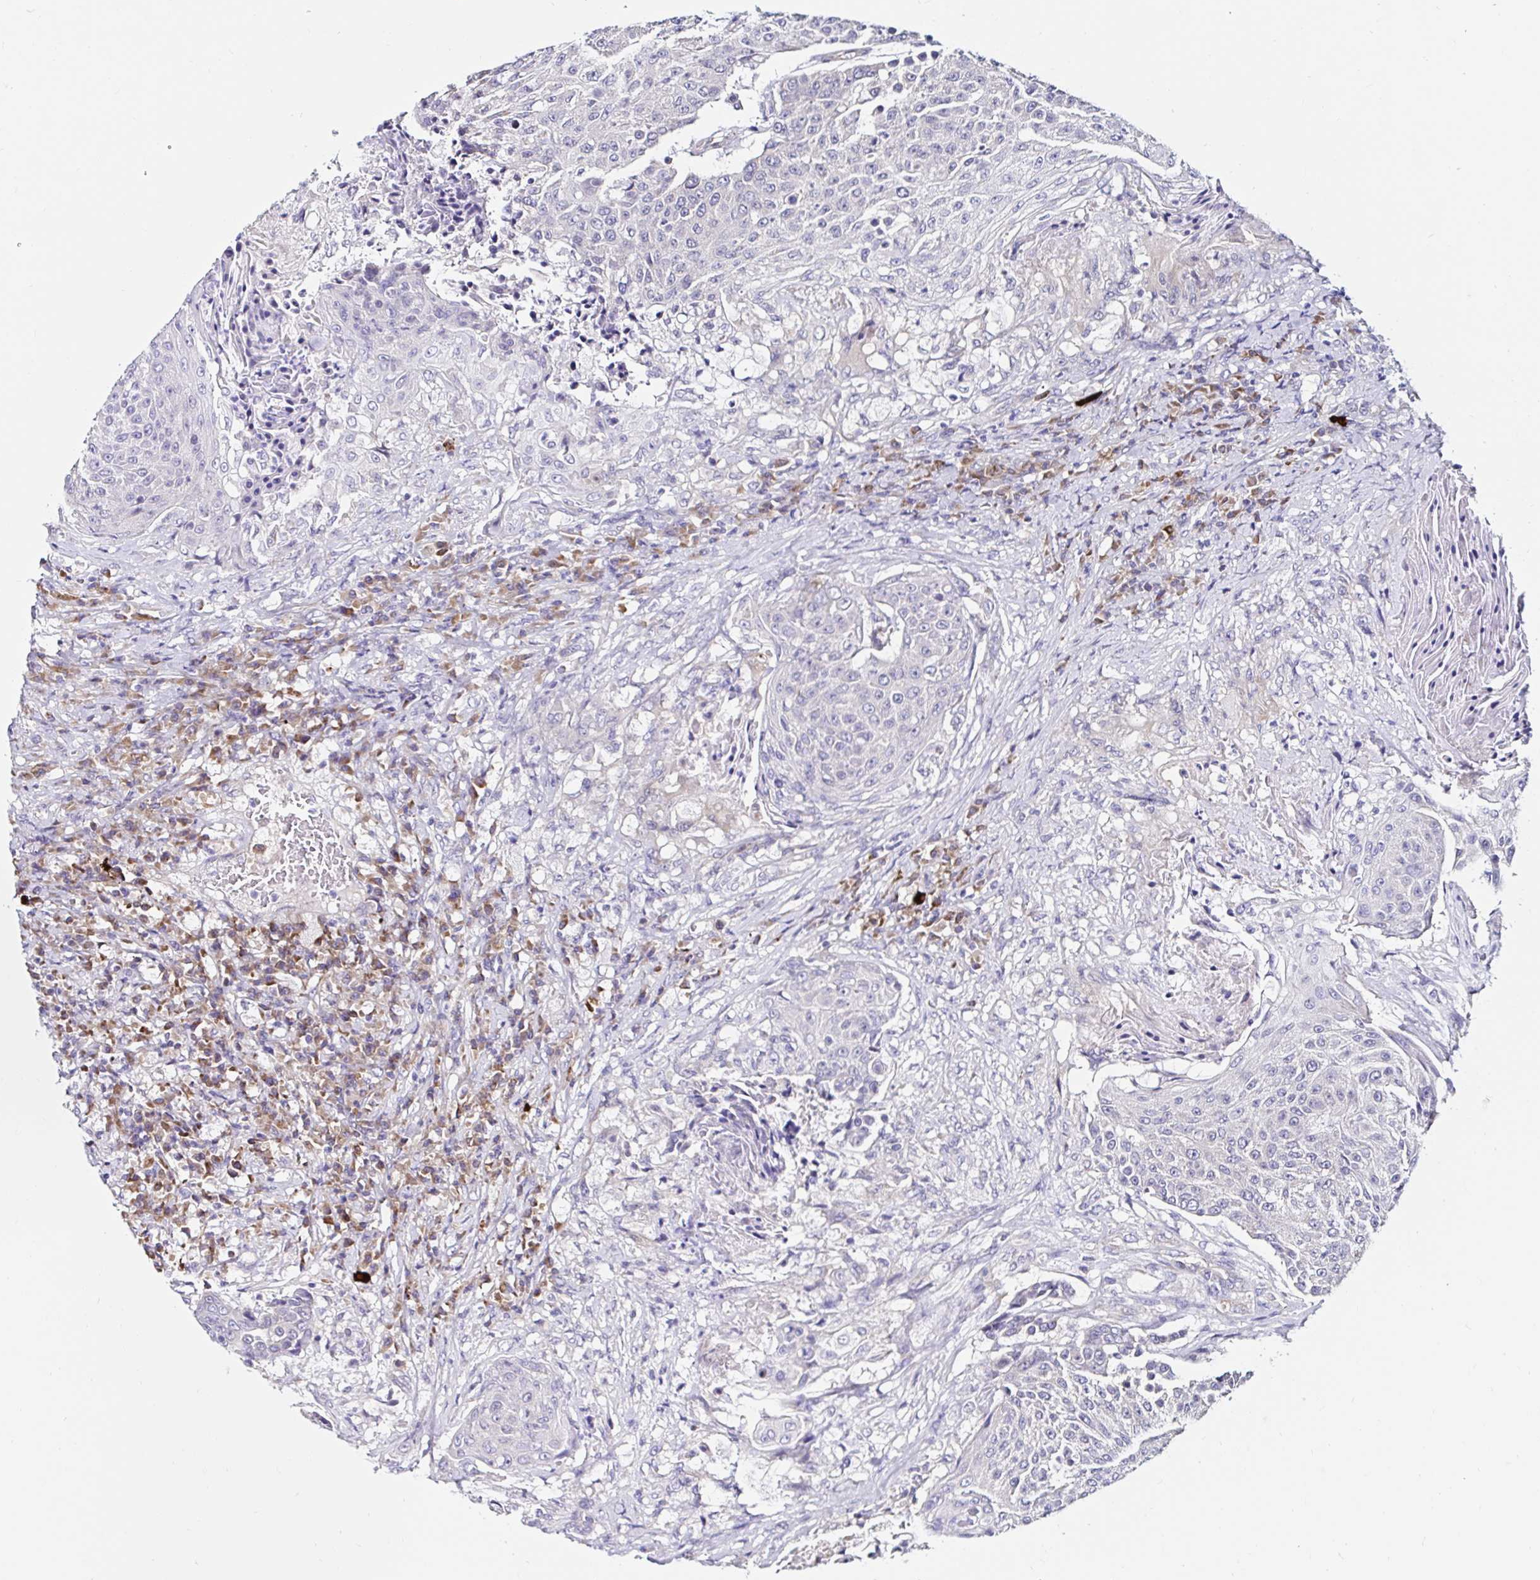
{"staining": {"intensity": "negative", "quantity": "none", "location": "none"}, "tissue": "urothelial cancer", "cell_type": "Tumor cells", "image_type": "cancer", "snomed": [{"axis": "morphology", "description": "Urothelial carcinoma, High grade"}, {"axis": "topography", "description": "Urinary bladder"}], "caption": "Tumor cells are negative for protein expression in human urothelial carcinoma (high-grade).", "gene": "VSIG2", "patient": {"sex": "female", "age": 63}}